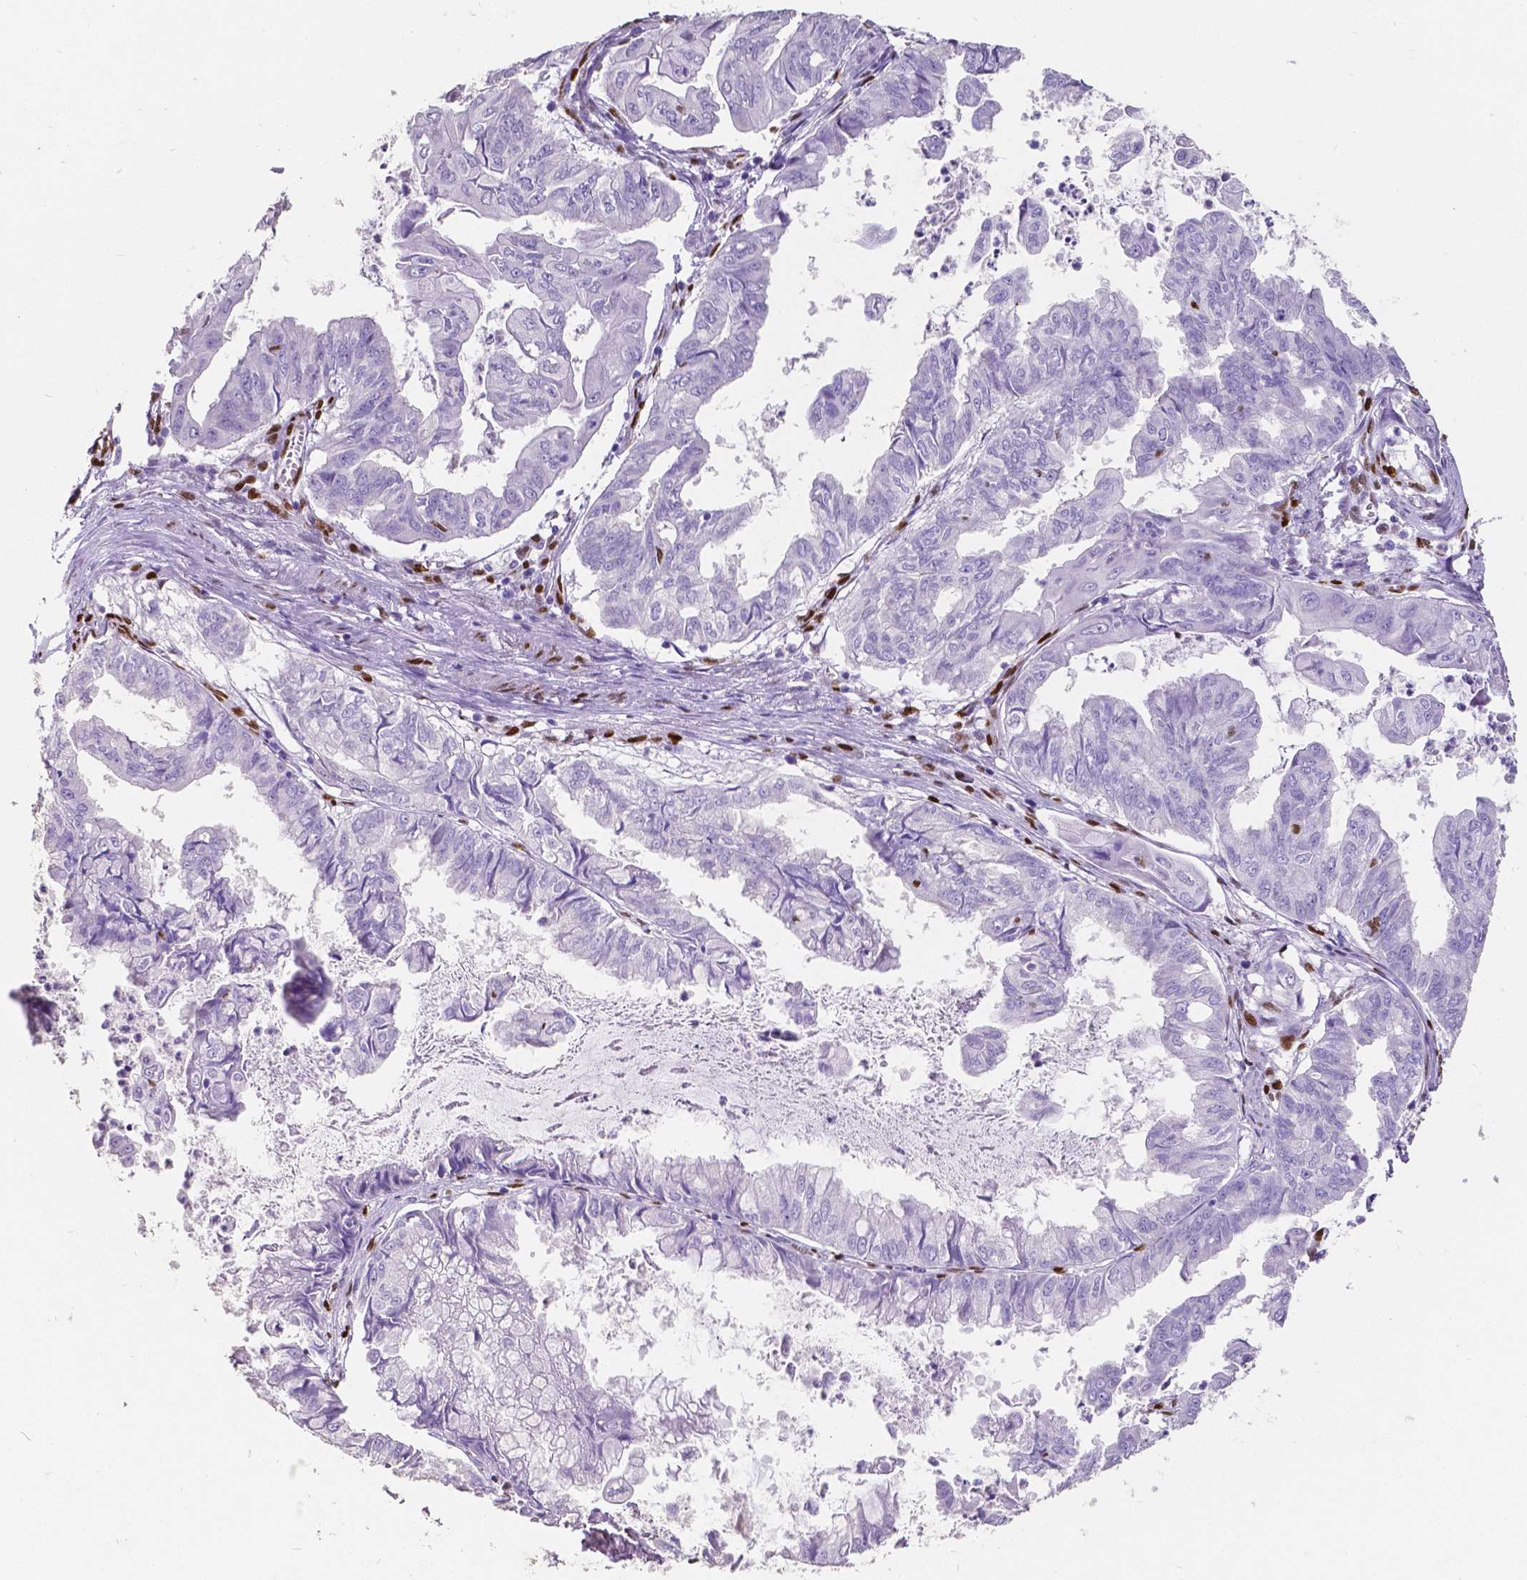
{"staining": {"intensity": "negative", "quantity": "none", "location": "none"}, "tissue": "stomach cancer", "cell_type": "Tumor cells", "image_type": "cancer", "snomed": [{"axis": "morphology", "description": "Adenocarcinoma, NOS"}, {"axis": "topography", "description": "Stomach, upper"}], "caption": "Stomach cancer (adenocarcinoma) was stained to show a protein in brown. There is no significant expression in tumor cells.", "gene": "MEF2C", "patient": {"sex": "male", "age": 80}}